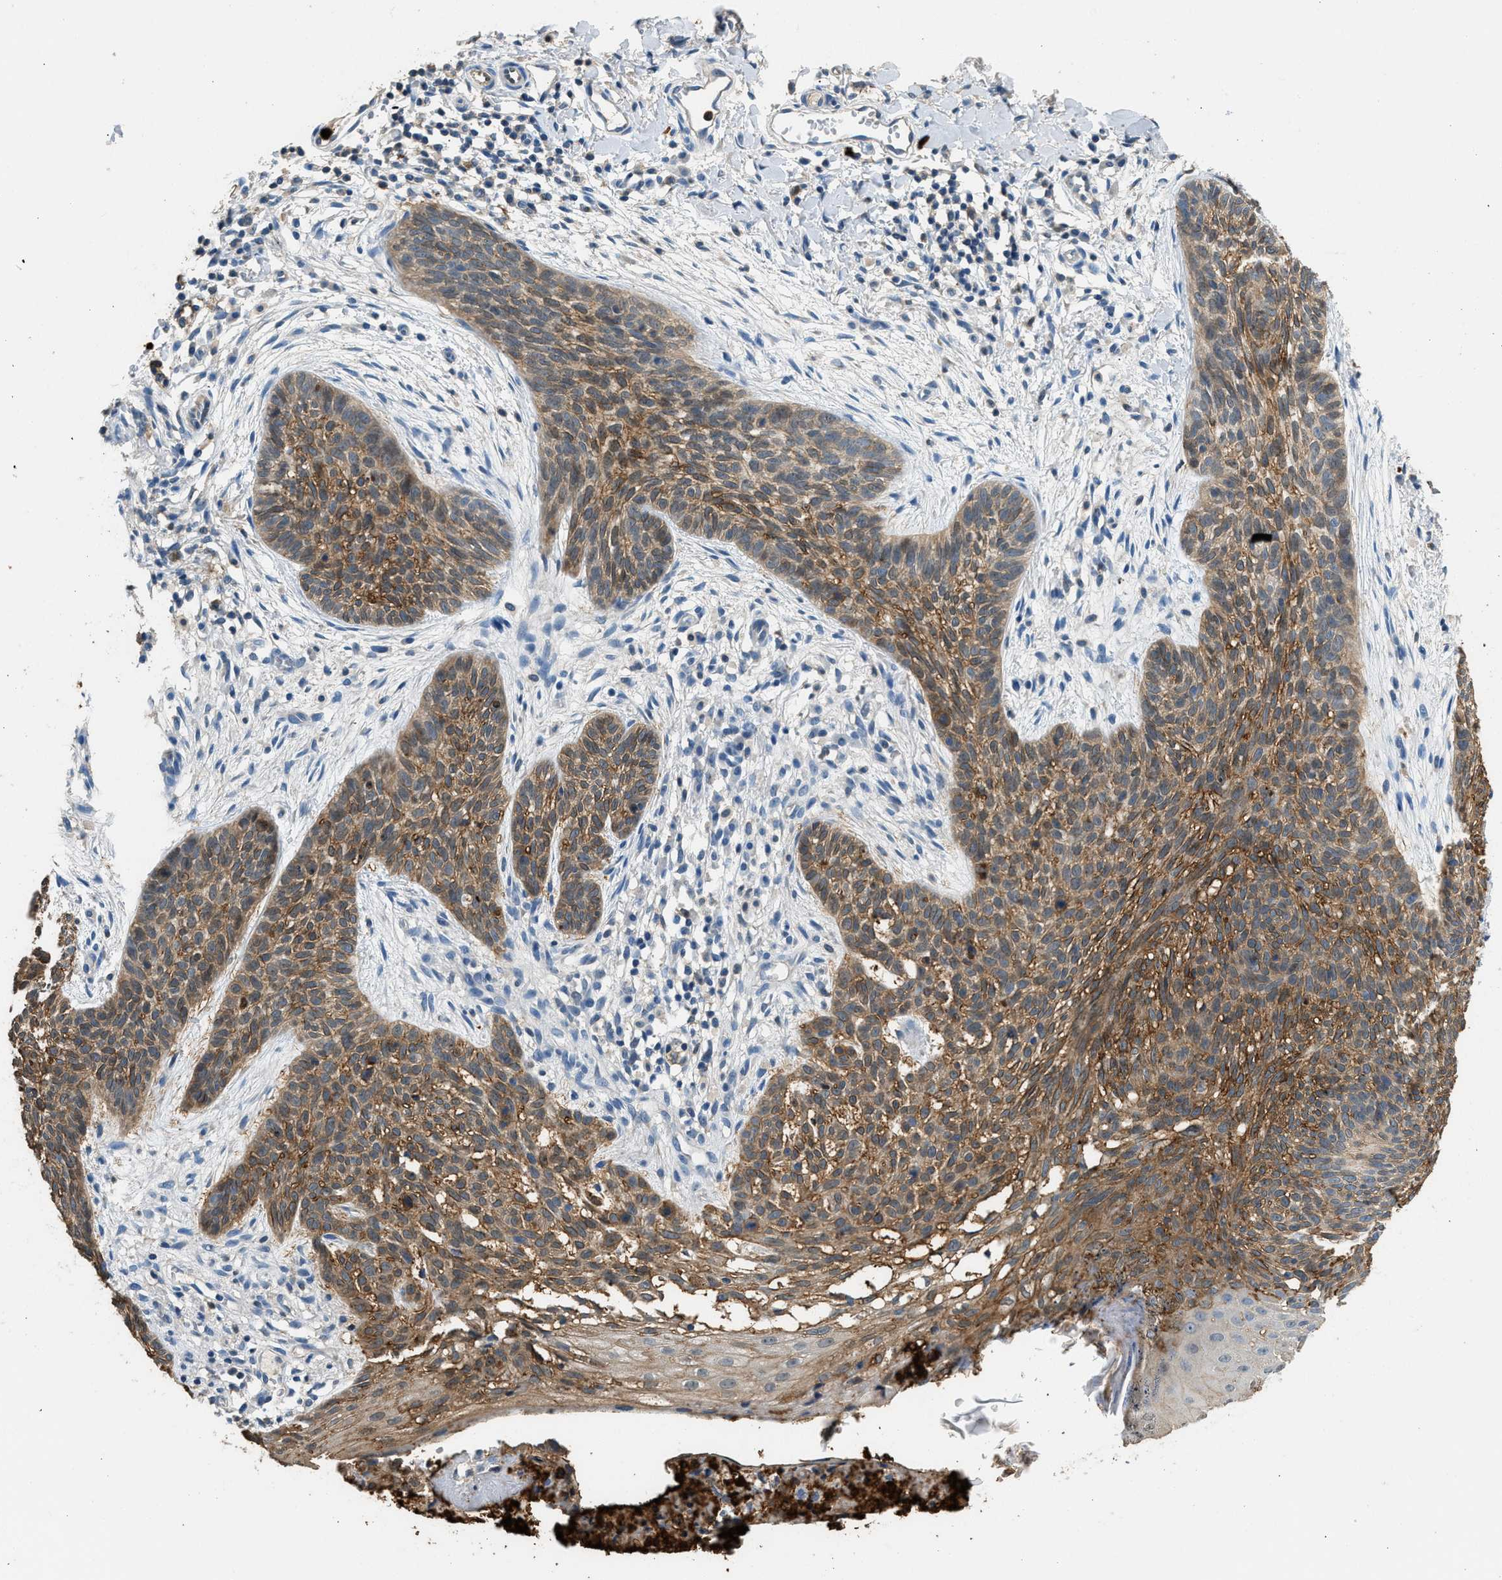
{"staining": {"intensity": "moderate", "quantity": ">75%", "location": "cytoplasmic/membranous"}, "tissue": "skin cancer", "cell_type": "Tumor cells", "image_type": "cancer", "snomed": [{"axis": "morphology", "description": "Basal cell carcinoma"}, {"axis": "topography", "description": "Skin"}], "caption": "Brown immunohistochemical staining in basal cell carcinoma (skin) reveals moderate cytoplasmic/membranous expression in about >75% of tumor cells.", "gene": "ANXA3", "patient": {"sex": "female", "age": 59}}